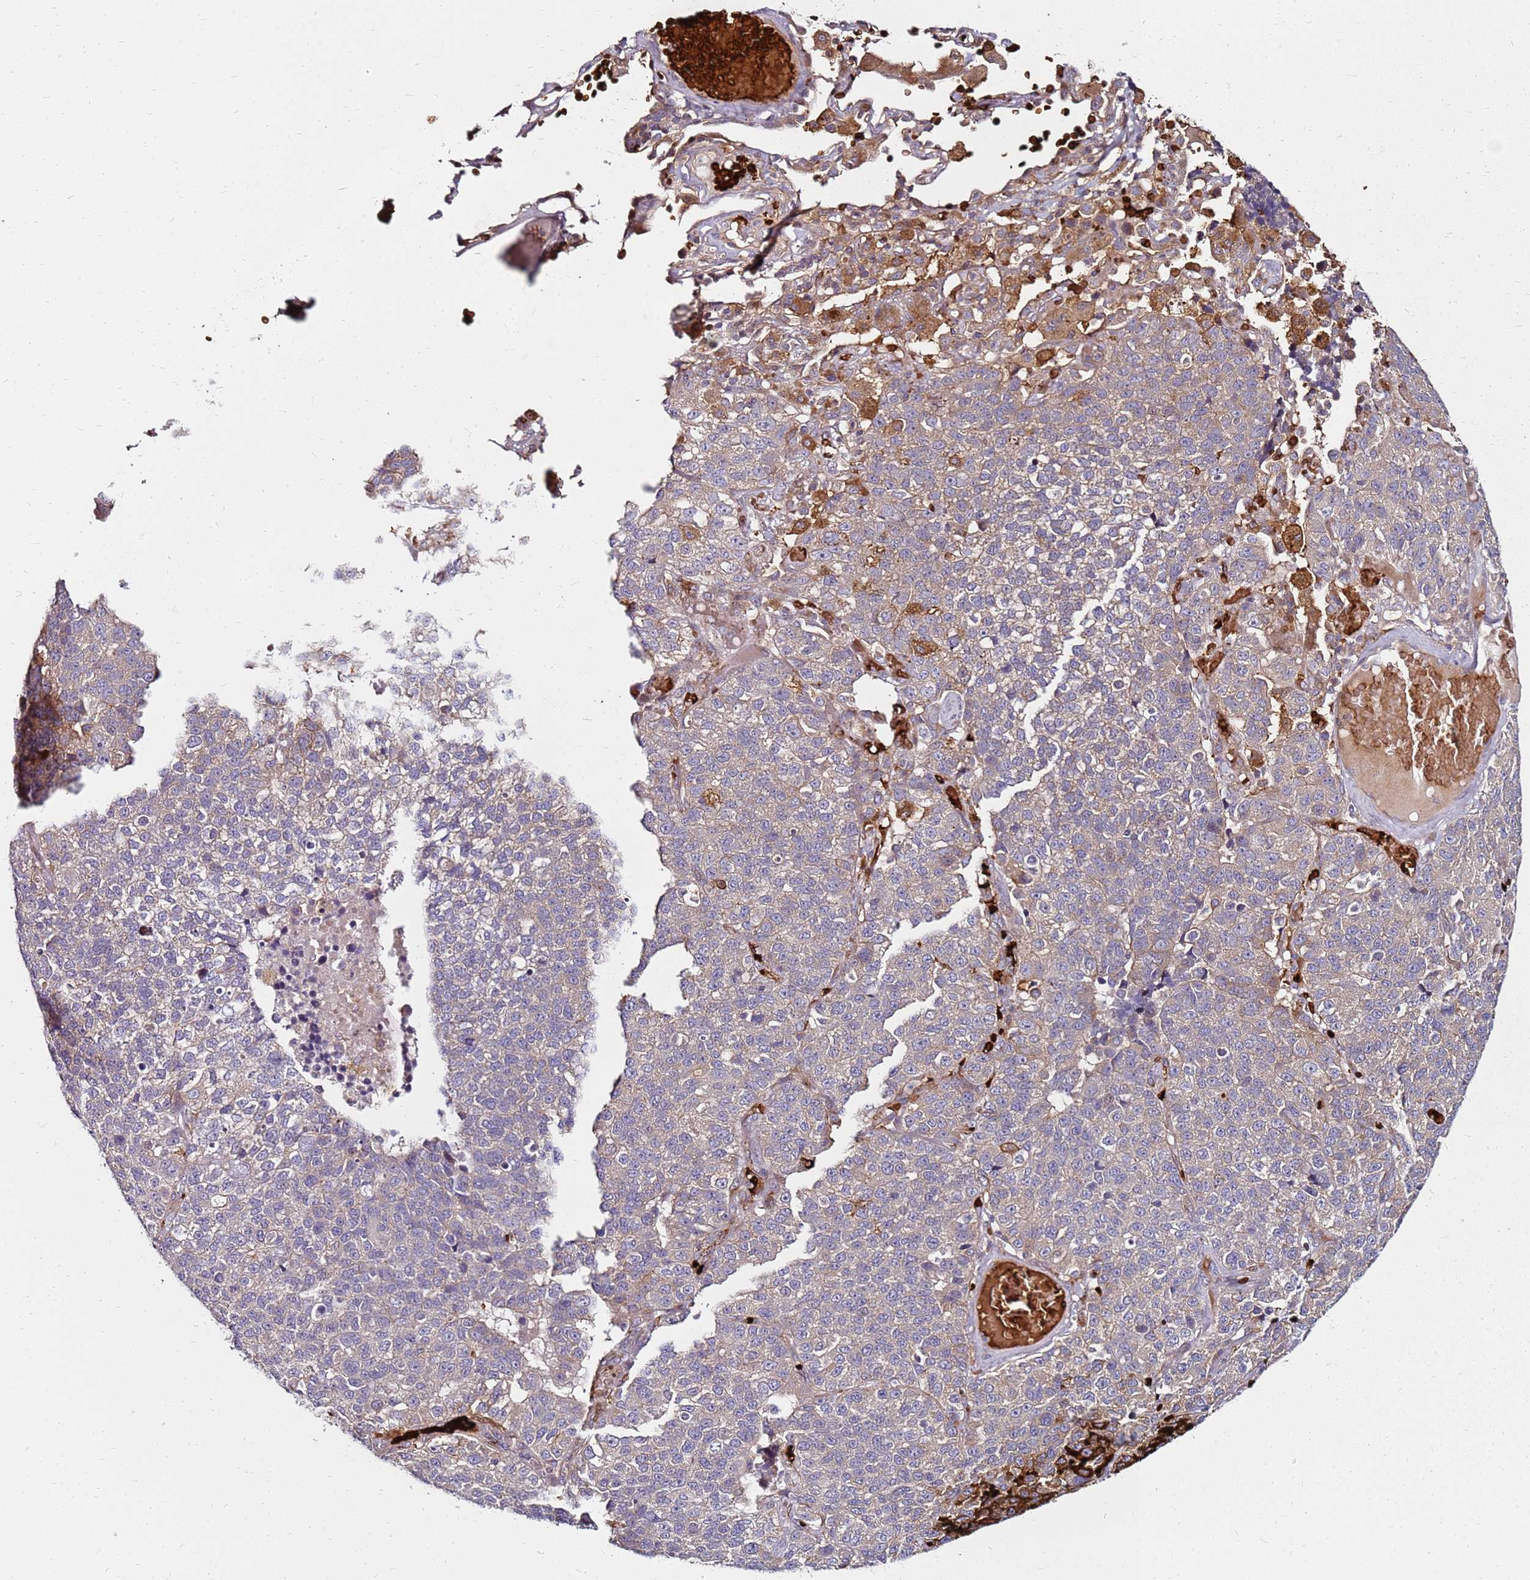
{"staining": {"intensity": "weak", "quantity": ">75%", "location": "cytoplasmic/membranous"}, "tissue": "lung cancer", "cell_type": "Tumor cells", "image_type": "cancer", "snomed": [{"axis": "morphology", "description": "Adenocarcinoma, NOS"}, {"axis": "topography", "description": "Lung"}], "caption": "This is an image of immunohistochemistry (IHC) staining of lung cancer, which shows weak positivity in the cytoplasmic/membranous of tumor cells.", "gene": "RNF11", "patient": {"sex": "male", "age": 49}}